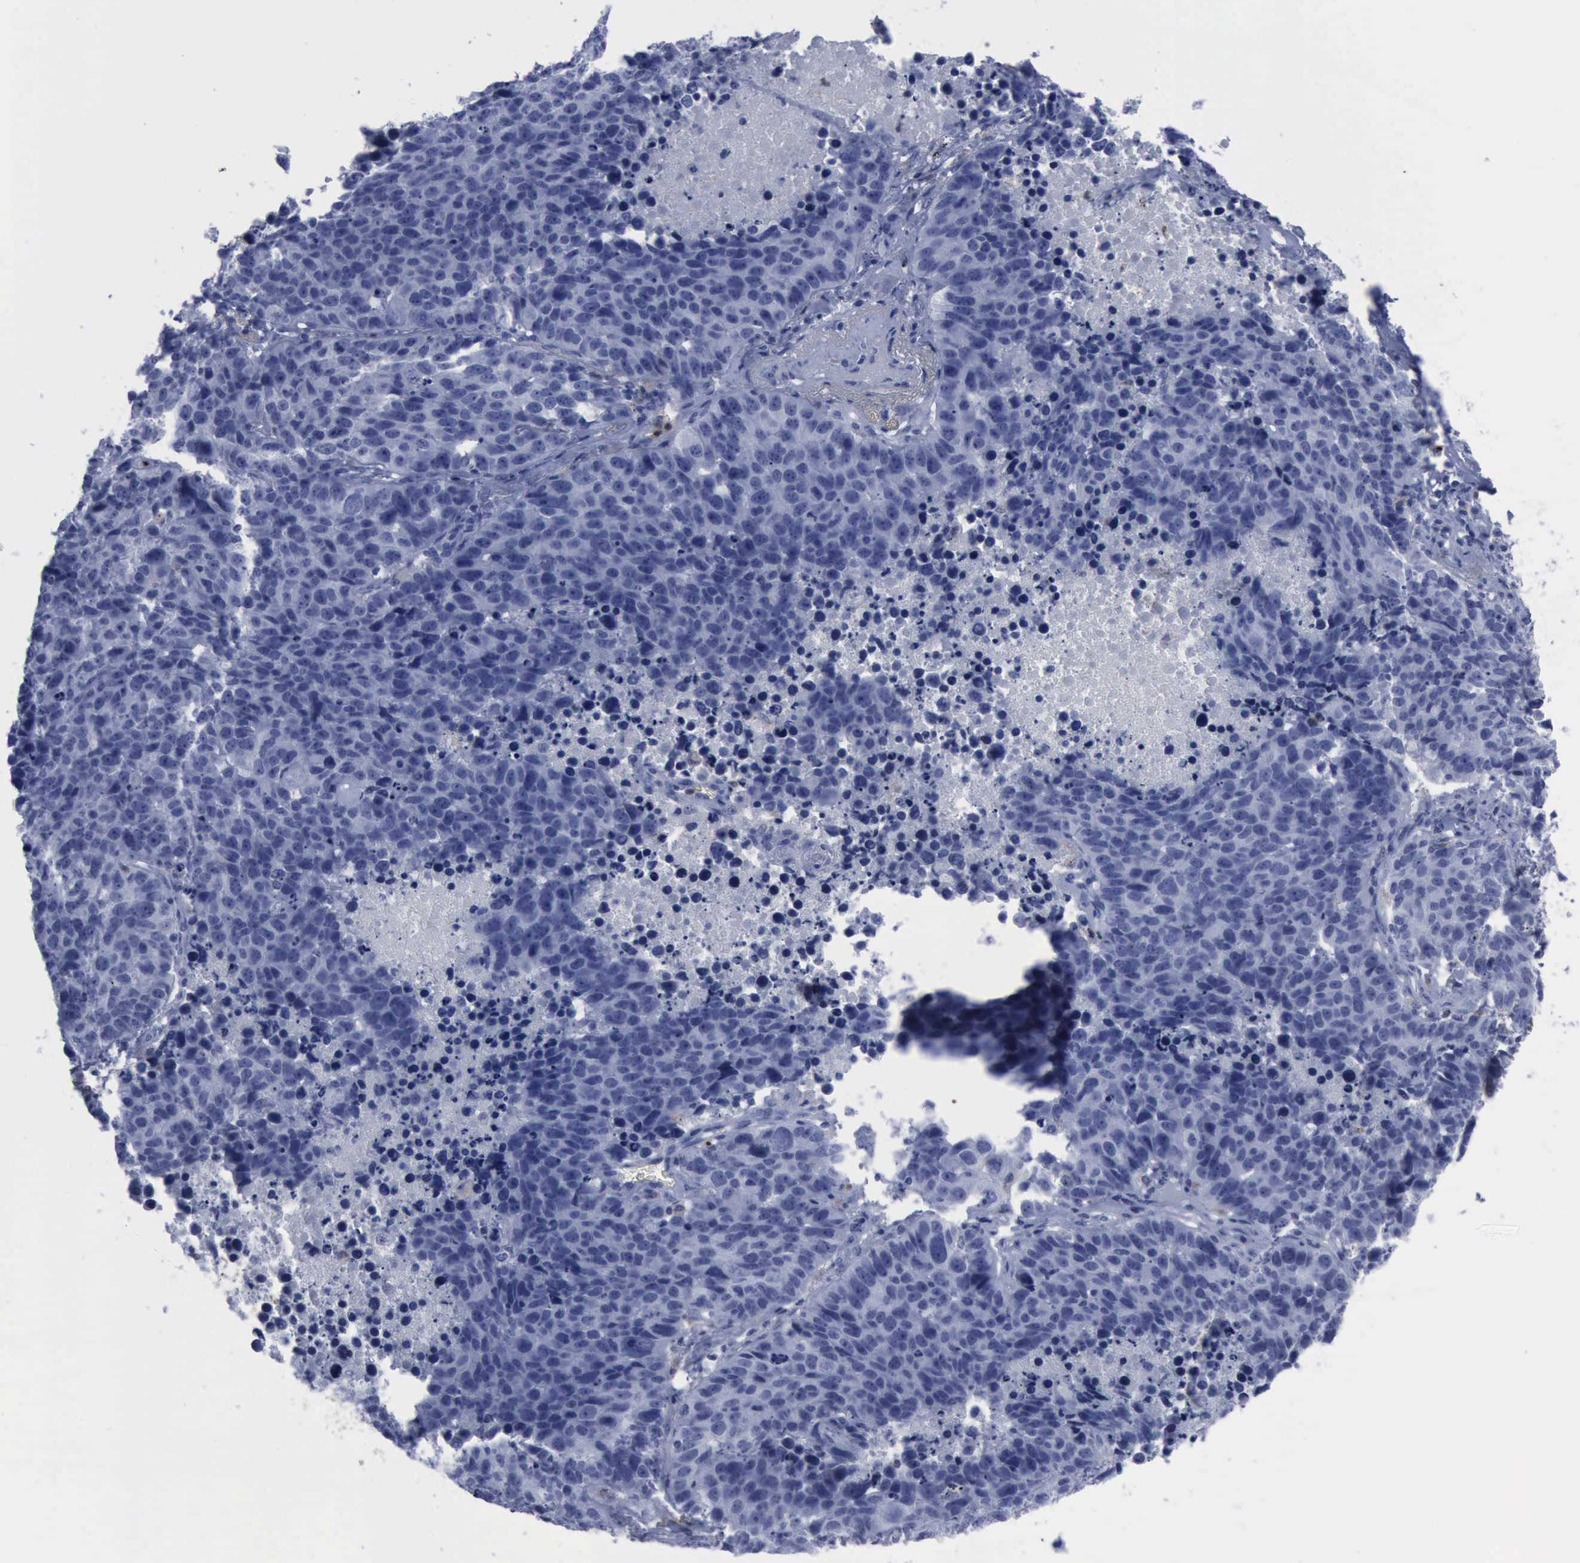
{"staining": {"intensity": "negative", "quantity": "none", "location": "none"}, "tissue": "lung cancer", "cell_type": "Tumor cells", "image_type": "cancer", "snomed": [{"axis": "morphology", "description": "Carcinoid, malignant, NOS"}, {"axis": "topography", "description": "Lung"}], "caption": "Lung cancer (carcinoid (malignant)) was stained to show a protein in brown. There is no significant positivity in tumor cells.", "gene": "CSTA", "patient": {"sex": "male", "age": 60}}